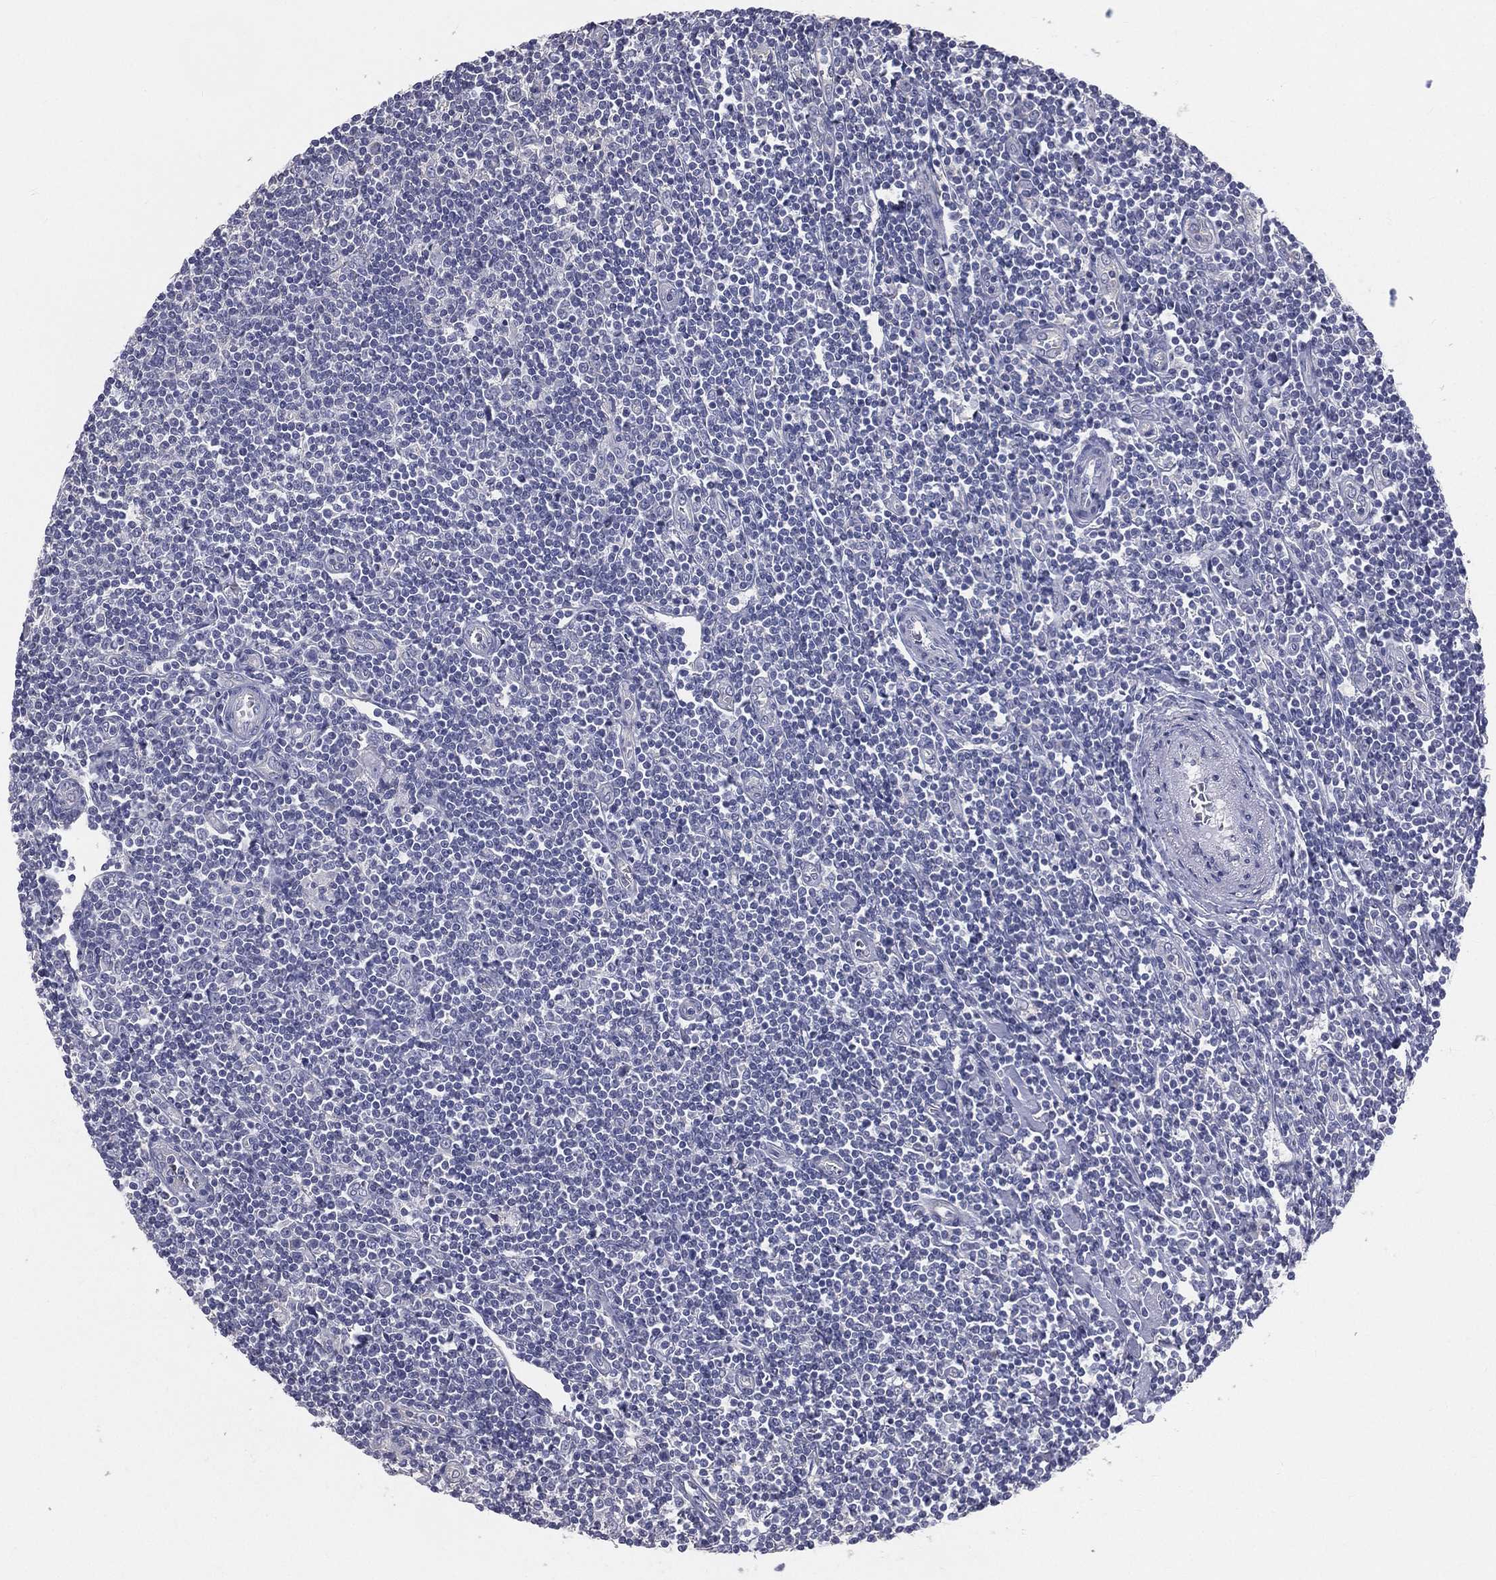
{"staining": {"intensity": "negative", "quantity": "none", "location": "none"}, "tissue": "lymphoma", "cell_type": "Tumor cells", "image_type": "cancer", "snomed": [{"axis": "morphology", "description": "Hodgkin's disease, NOS"}, {"axis": "topography", "description": "Lymph node"}], "caption": "This is an immunohistochemistry (IHC) photomicrograph of human Hodgkin's disease. There is no positivity in tumor cells.", "gene": "MUC13", "patient": {"sex": "male", "age": 40}}